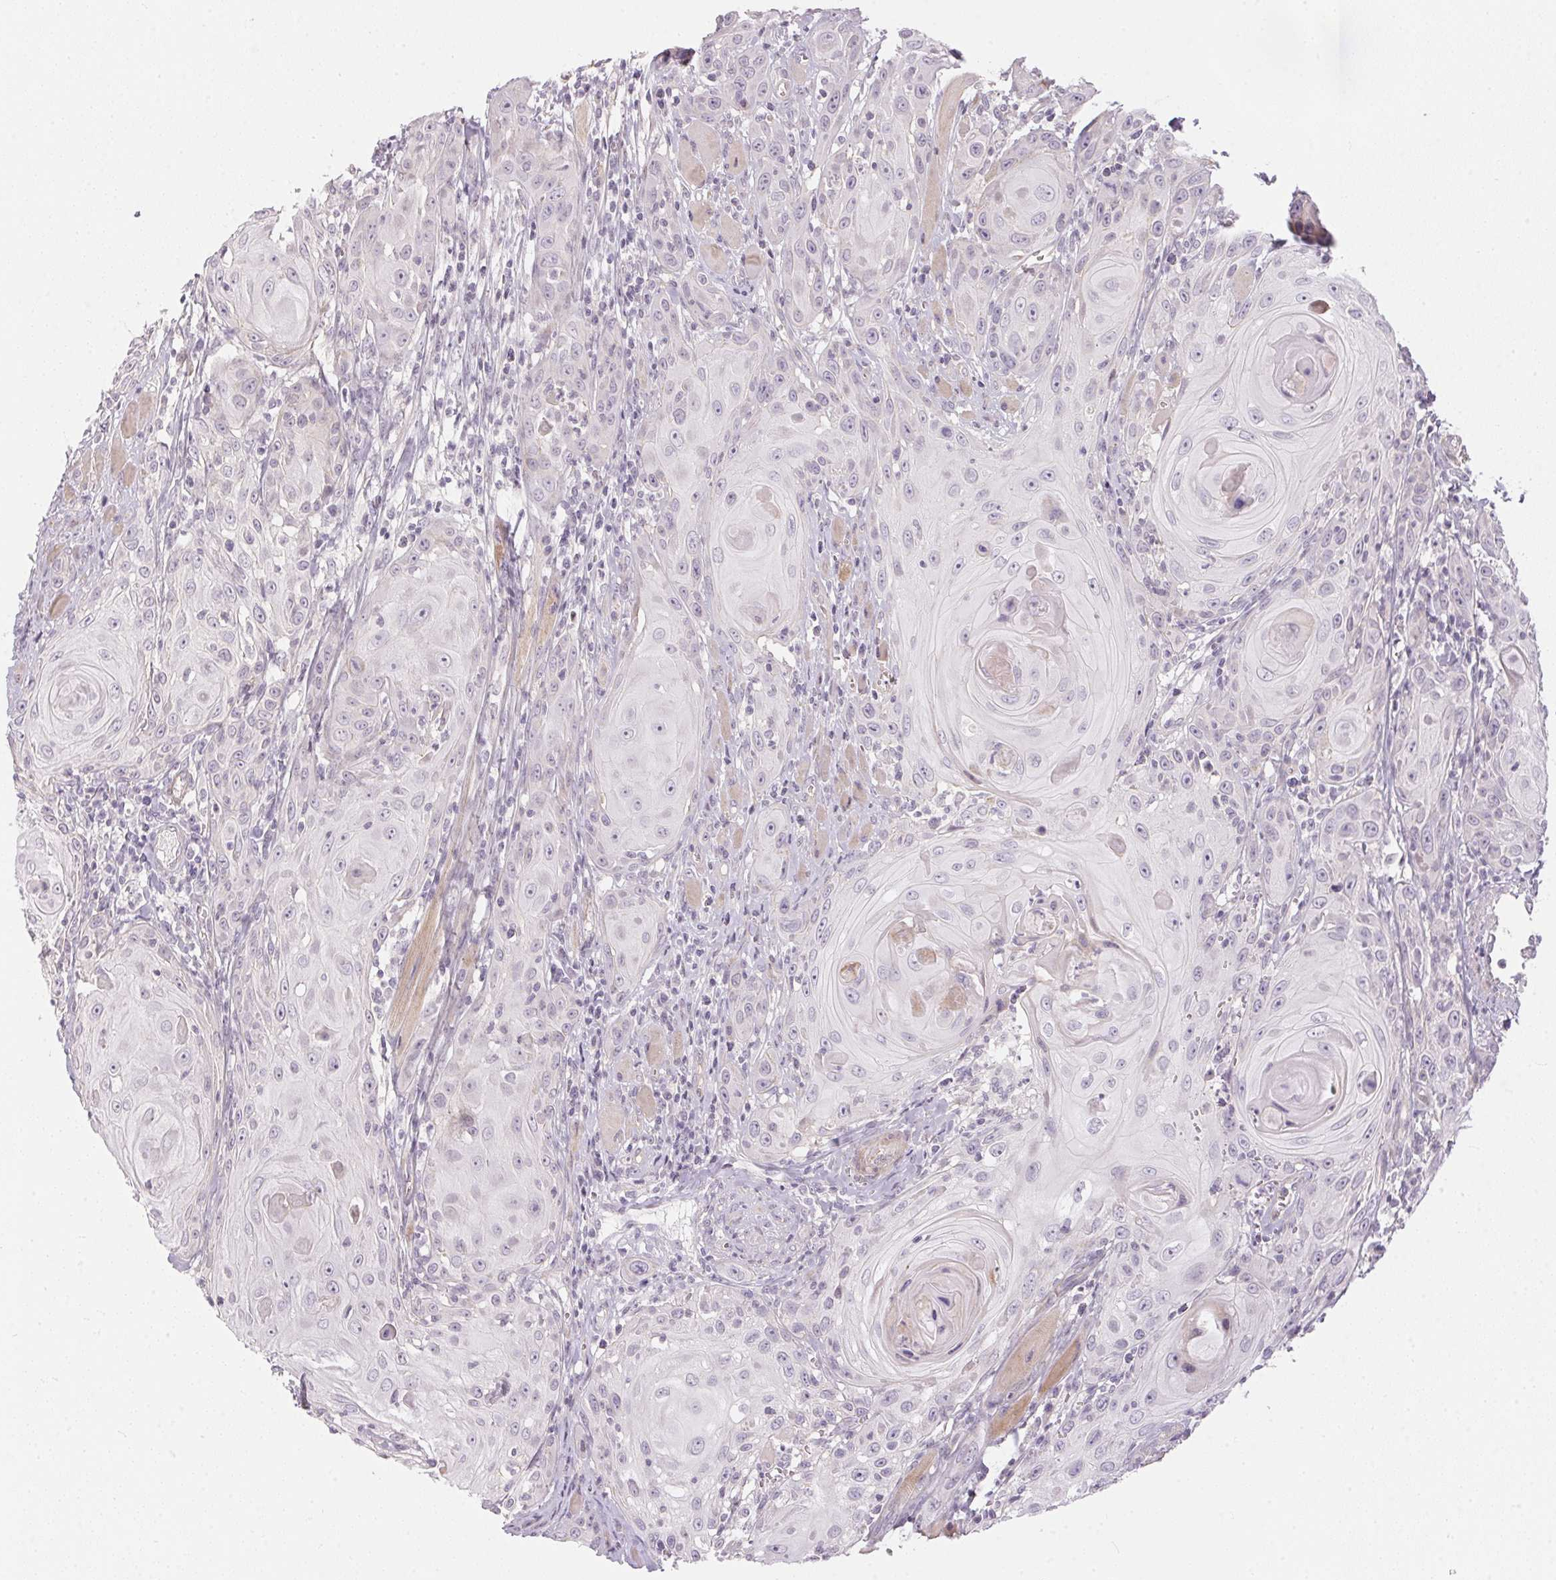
{"staining": {"intensity": "negative", "quantity": "none", "location": "none"}, "tissue": "head and neck cancer", "cell_type": "Tumor cells", "image_type": "cancer", "snomed": [{"axis": "morphology", "description": "Squamous cell carcinoma, NOS"}, {"axis": "topography", "description": "Head-Neck"}], "caption": "DAB immunohistochemical staining of head and neck squamous cell carcinoma exhibits no significant positivity in tumor cells.", "gene": "GDAP1L1", "patient": {"sex": "female", "age": 80}}